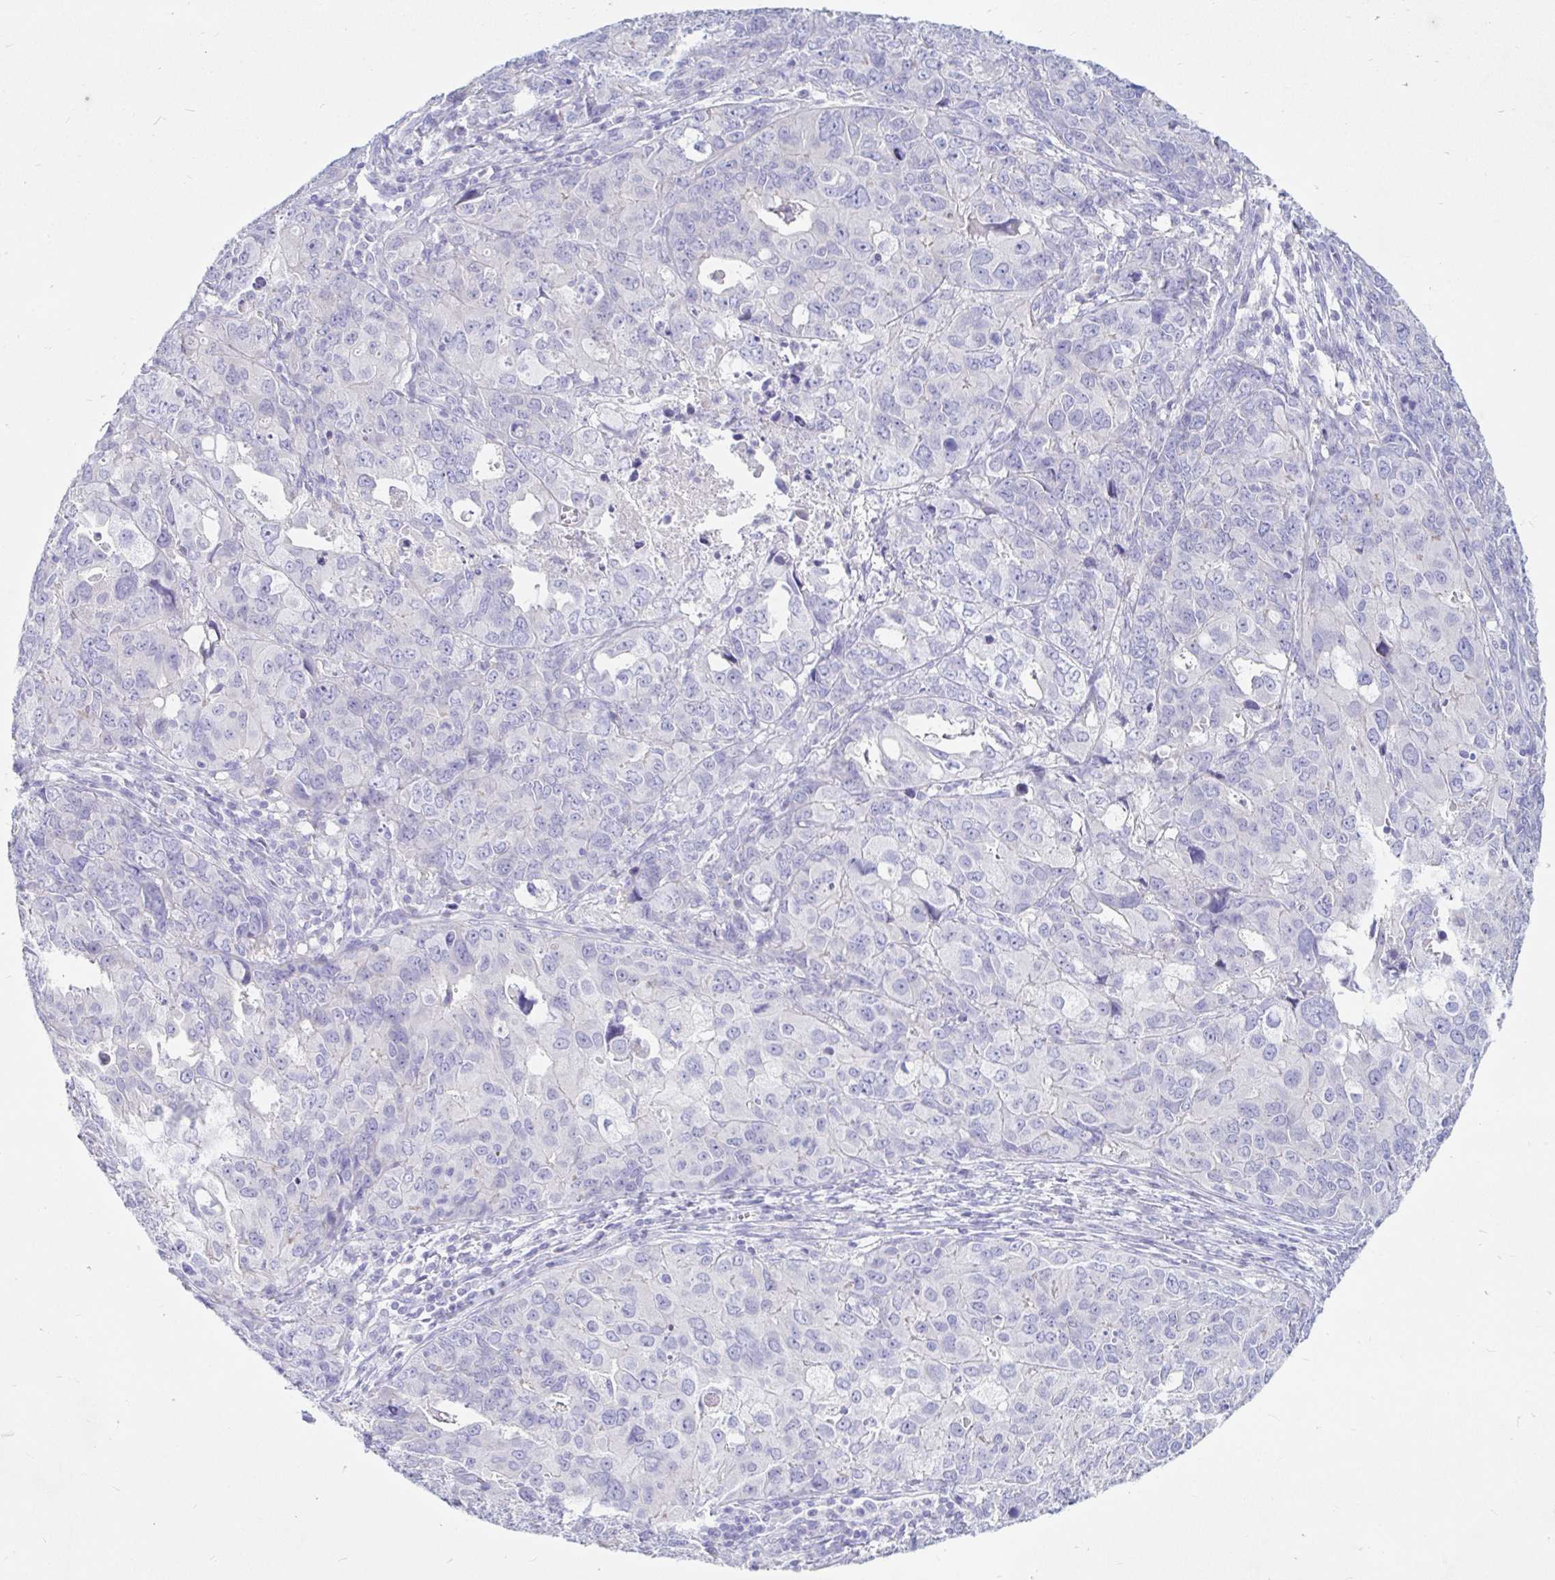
{"staining": {"intensity": "negative", "quantity": "none", "location": "none"}, "tissue": "endometrial cancer", "cell_type": "Tumor cells", "image_type": "cancer", "snomed": [{"axis": "morphology", "description": "Adenocarcinoma, NOS"}, {"axis": "topography", "description": "Uterus"}], "caption": "Protein analysis of endometrial cancer shows no significant staining in tumor cells.", "gene": "NR2E1", "patient": {"sex": "female", "age": 79}}